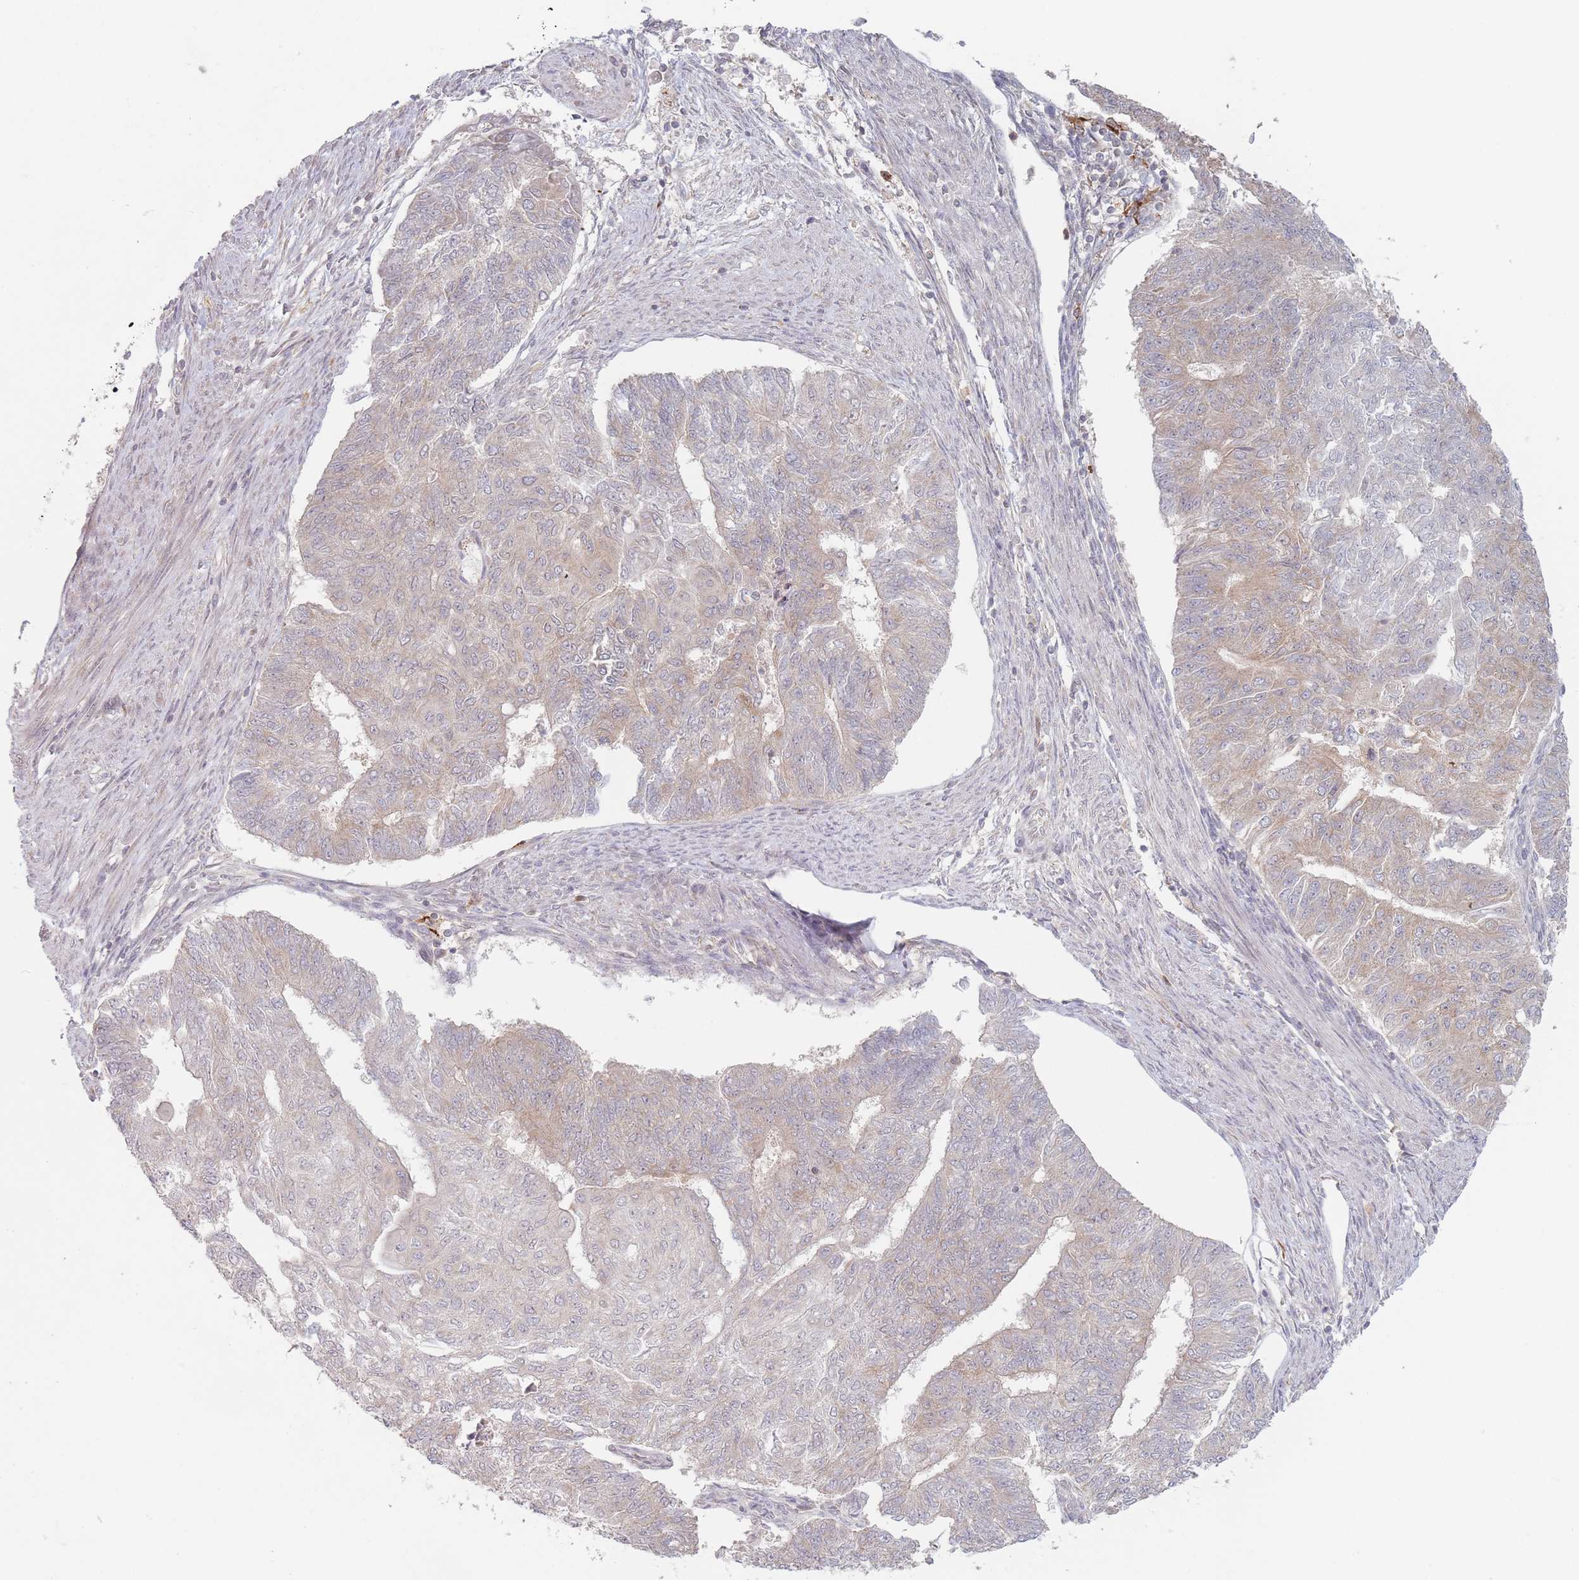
{"staining": {"intensity": "weak", "quantity": "<25%", "location": "cytoplasmic/membranous"}, "tissue": "endometrial cancer", "cell_type": "Tumor cells", "image_type": "cancer", "snomed": [{"axis": "morphology", "description": "Adenocarcinoma, NOS"}, {"axis": "topography", "description": "Endometrium"}], "caption": "DAB (3,3'-diaminobenzidine) immunohistochemical staining of adenocarcinoma (endometrial) reveals no significant staining in tumor cells. (Brightfield microscopy of DAB (3,3'-diaminobenzidine) immunohistochemistry at high magnification).", "gene": "PPM1A", "patient": {"sex": "female", "age": 32}}